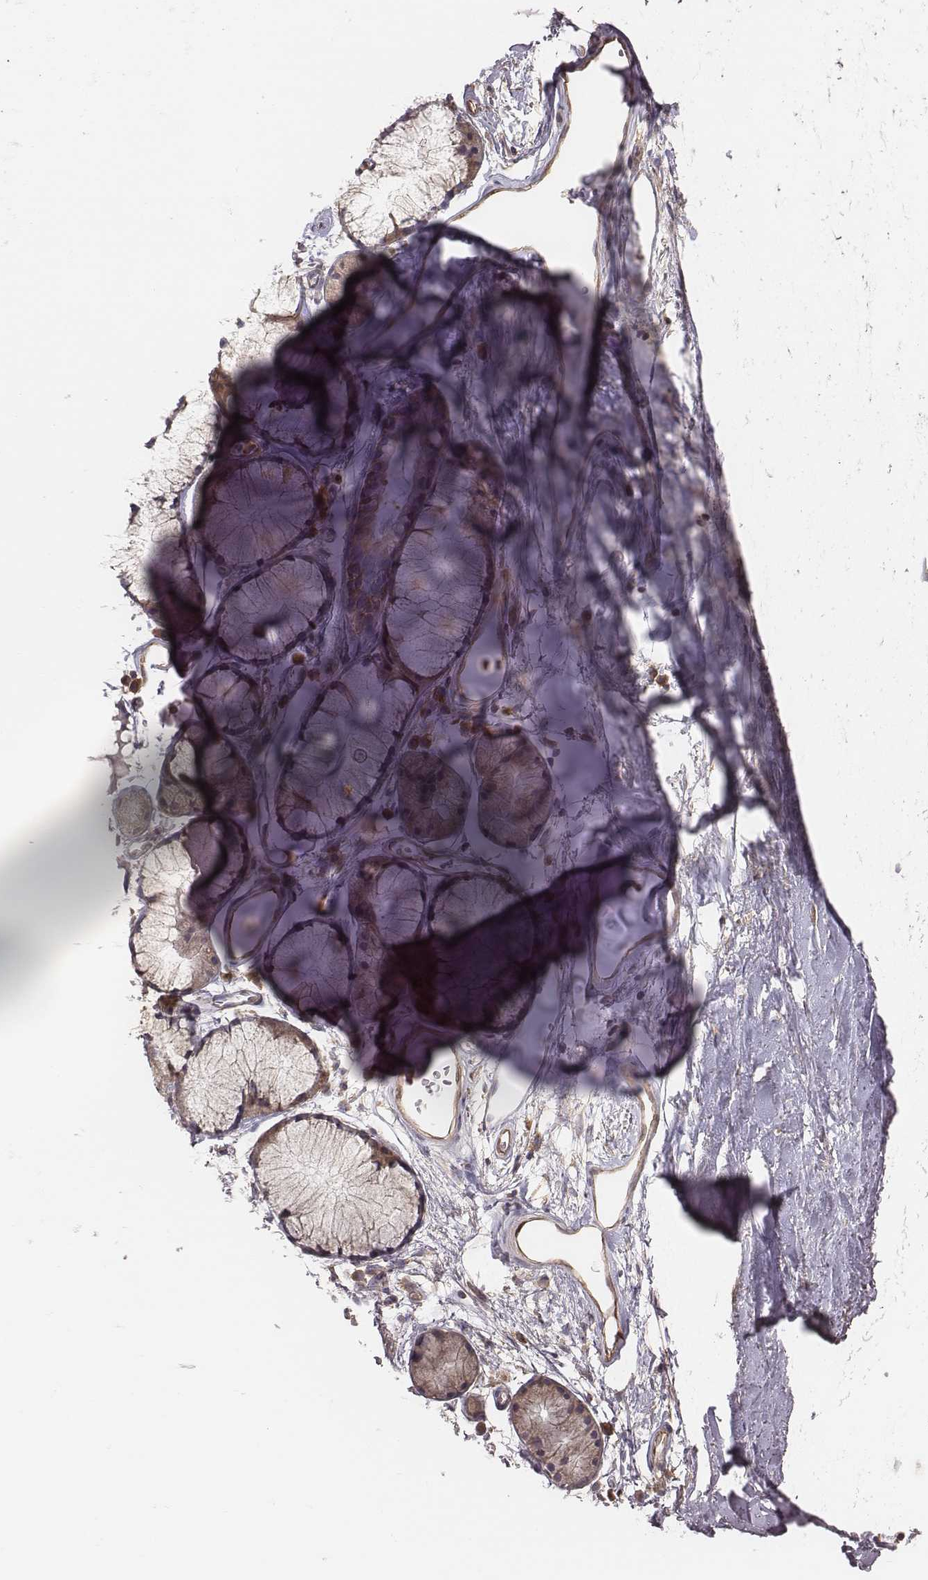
{"staining": {"intensity": "moderate", "quantity": ">75%", "location": "cytoplasmic/membranous"}, "tissue": "soft tissue", "cell_type": "Chondrocytes", "image_type": "normal", "snomed": [{"axis": "morphology", "description": "Normal tissue, NOS"}, {"axis": "topography", "description": "Cartilage tissue"}, {"axis": "topography", "description": "Bronchus"}], "caption": "IHC staining of benign soft tissue, which exhibits medium levels of moderate cytoplasmic/membranous expression in about >75% of chondrocytes indicating moderate cytoplasmic/membranous protein staining. The staining was performed using DAB (3,3'-diaminobenzidine) (brown) for protein detection and nuclei were counterstained in hematoxylin (blue).", "gene": "CAD", "patient": {"sex": "female", "age": 79}}